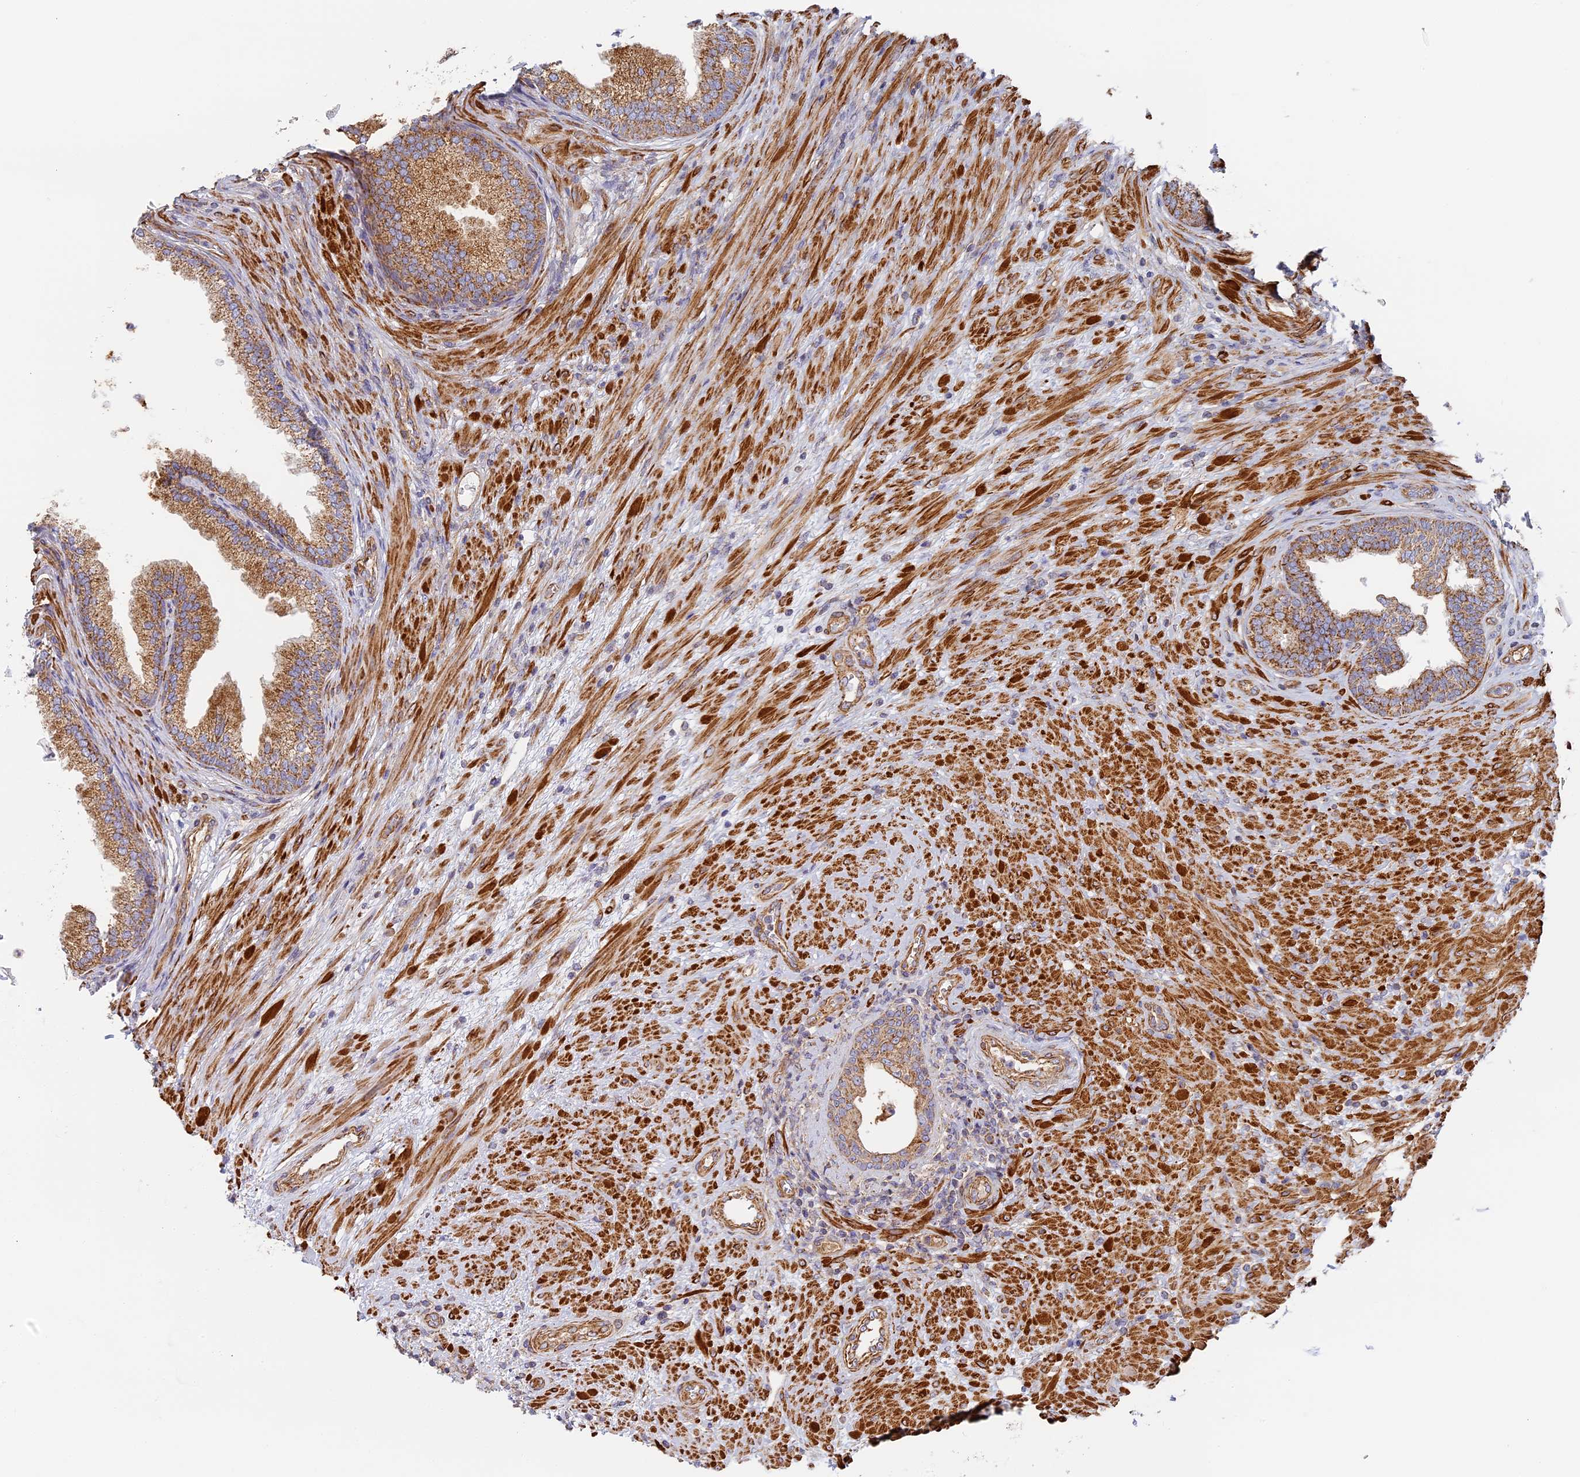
{"staining": {"intensity": "moderate", "quantity": ">75%", "location": "cytoplasmic/membranous"}, "tissue": "prostate", "cell_type": "Glandular cells", "image_type": "normal", "snomed": [{"axis": "morphology", "description": "Normal tissue, NOS"}, {"axis": "topography", "description": "Prostate"}], "caption": "Protein staining of normal prostate shows moderate cytoplasmic/membranous positivity in about >75% of glandular cells.", "gene": "DDA1", "patient": {"sex": "male", "age": 76}}